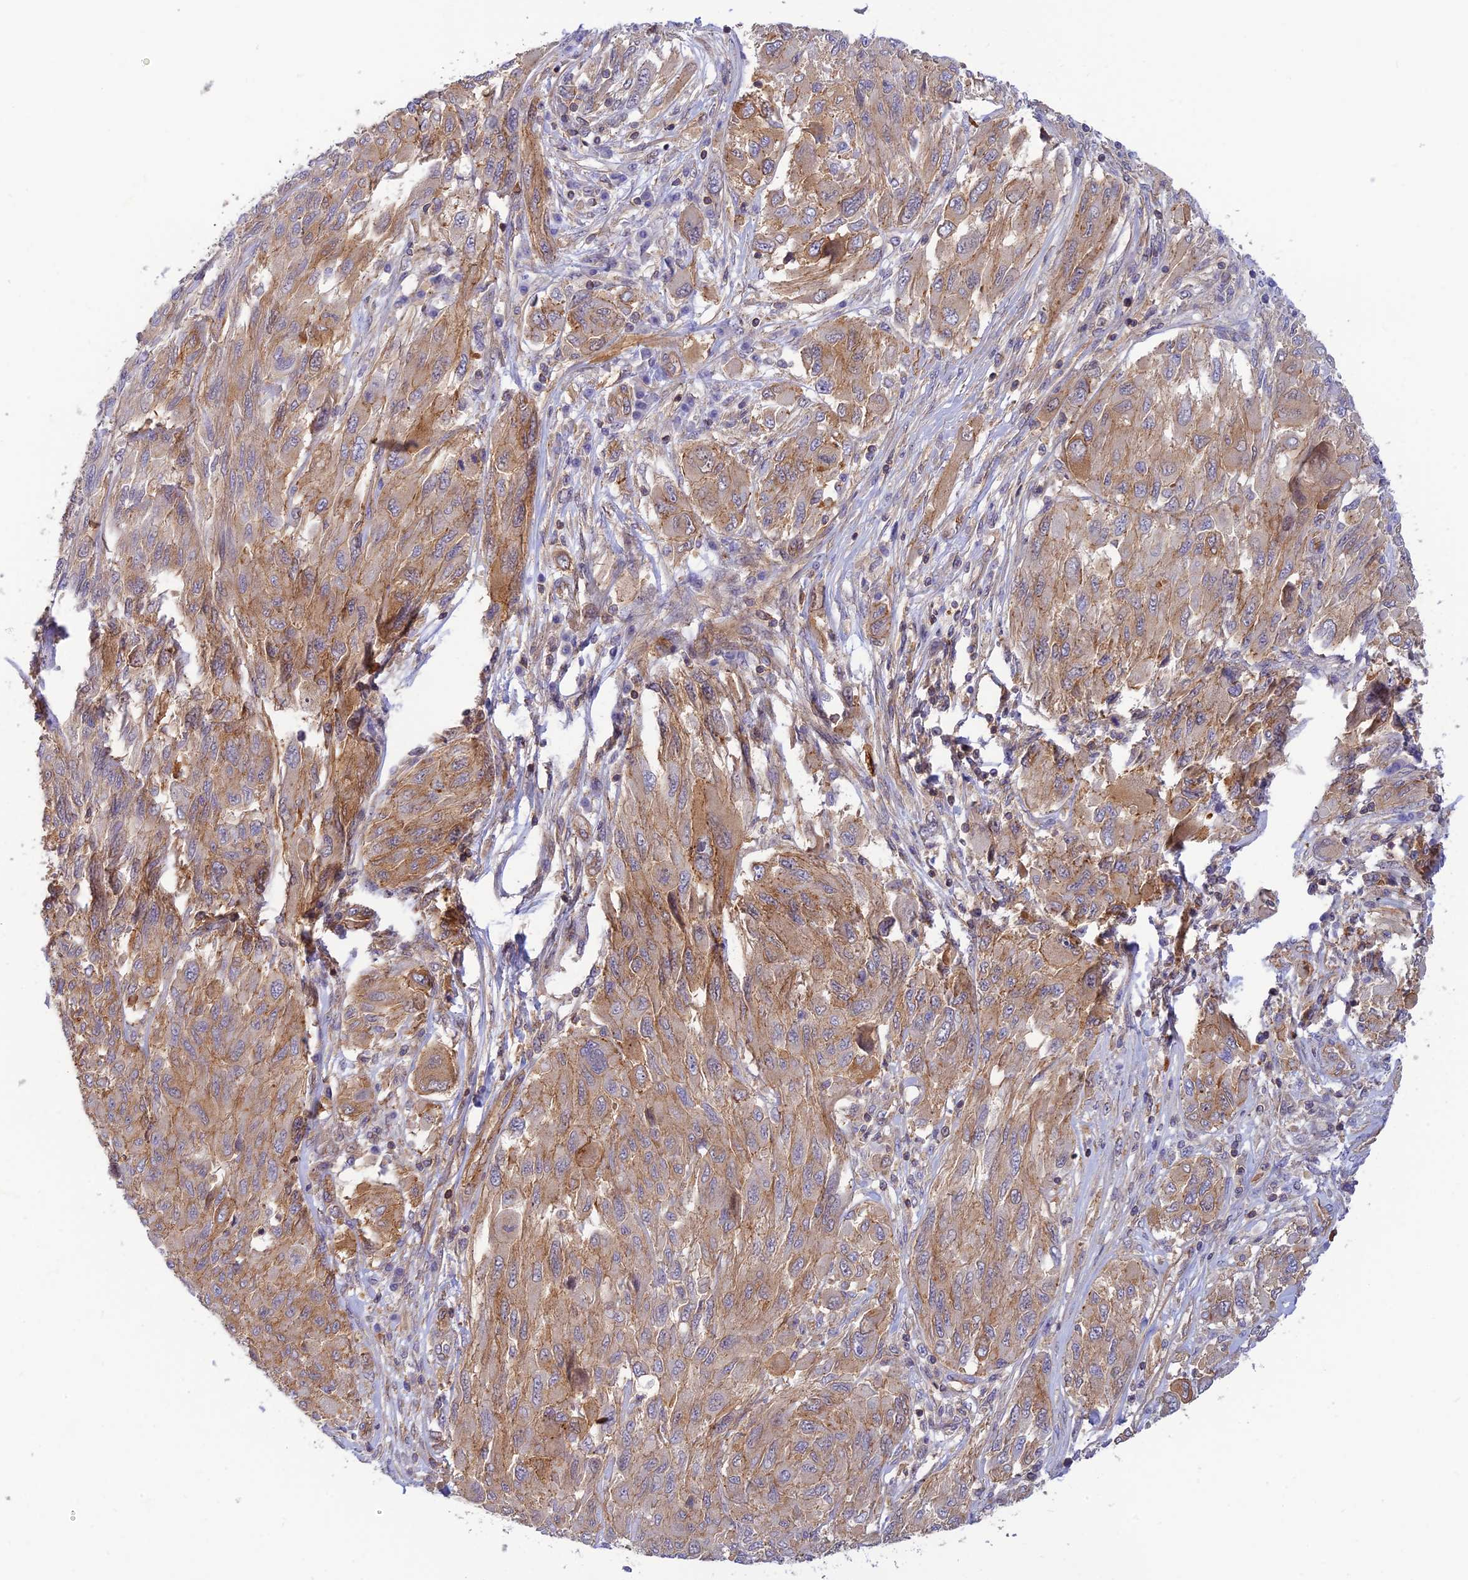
{"staining": {"intensity": "weak", "quantity": "25%-75%", "location": "cytoplasmic/membranous"}, "tissue": "melanoma", "cell_type": "Tumor cells", "image_type": "cancer", "snomed": [{"axis": "morphology", "description": "Malignant melanoma, NOS"}, {"axis": "topography", "description": "Skin"}], "caption": "Malignant melanoma stained for a protein demonstrates weak cytoplasmic/membranous positivity in tumor cells.", "gene": "PPP1R12C", "patient": {"sex": "female", "age": 91}}